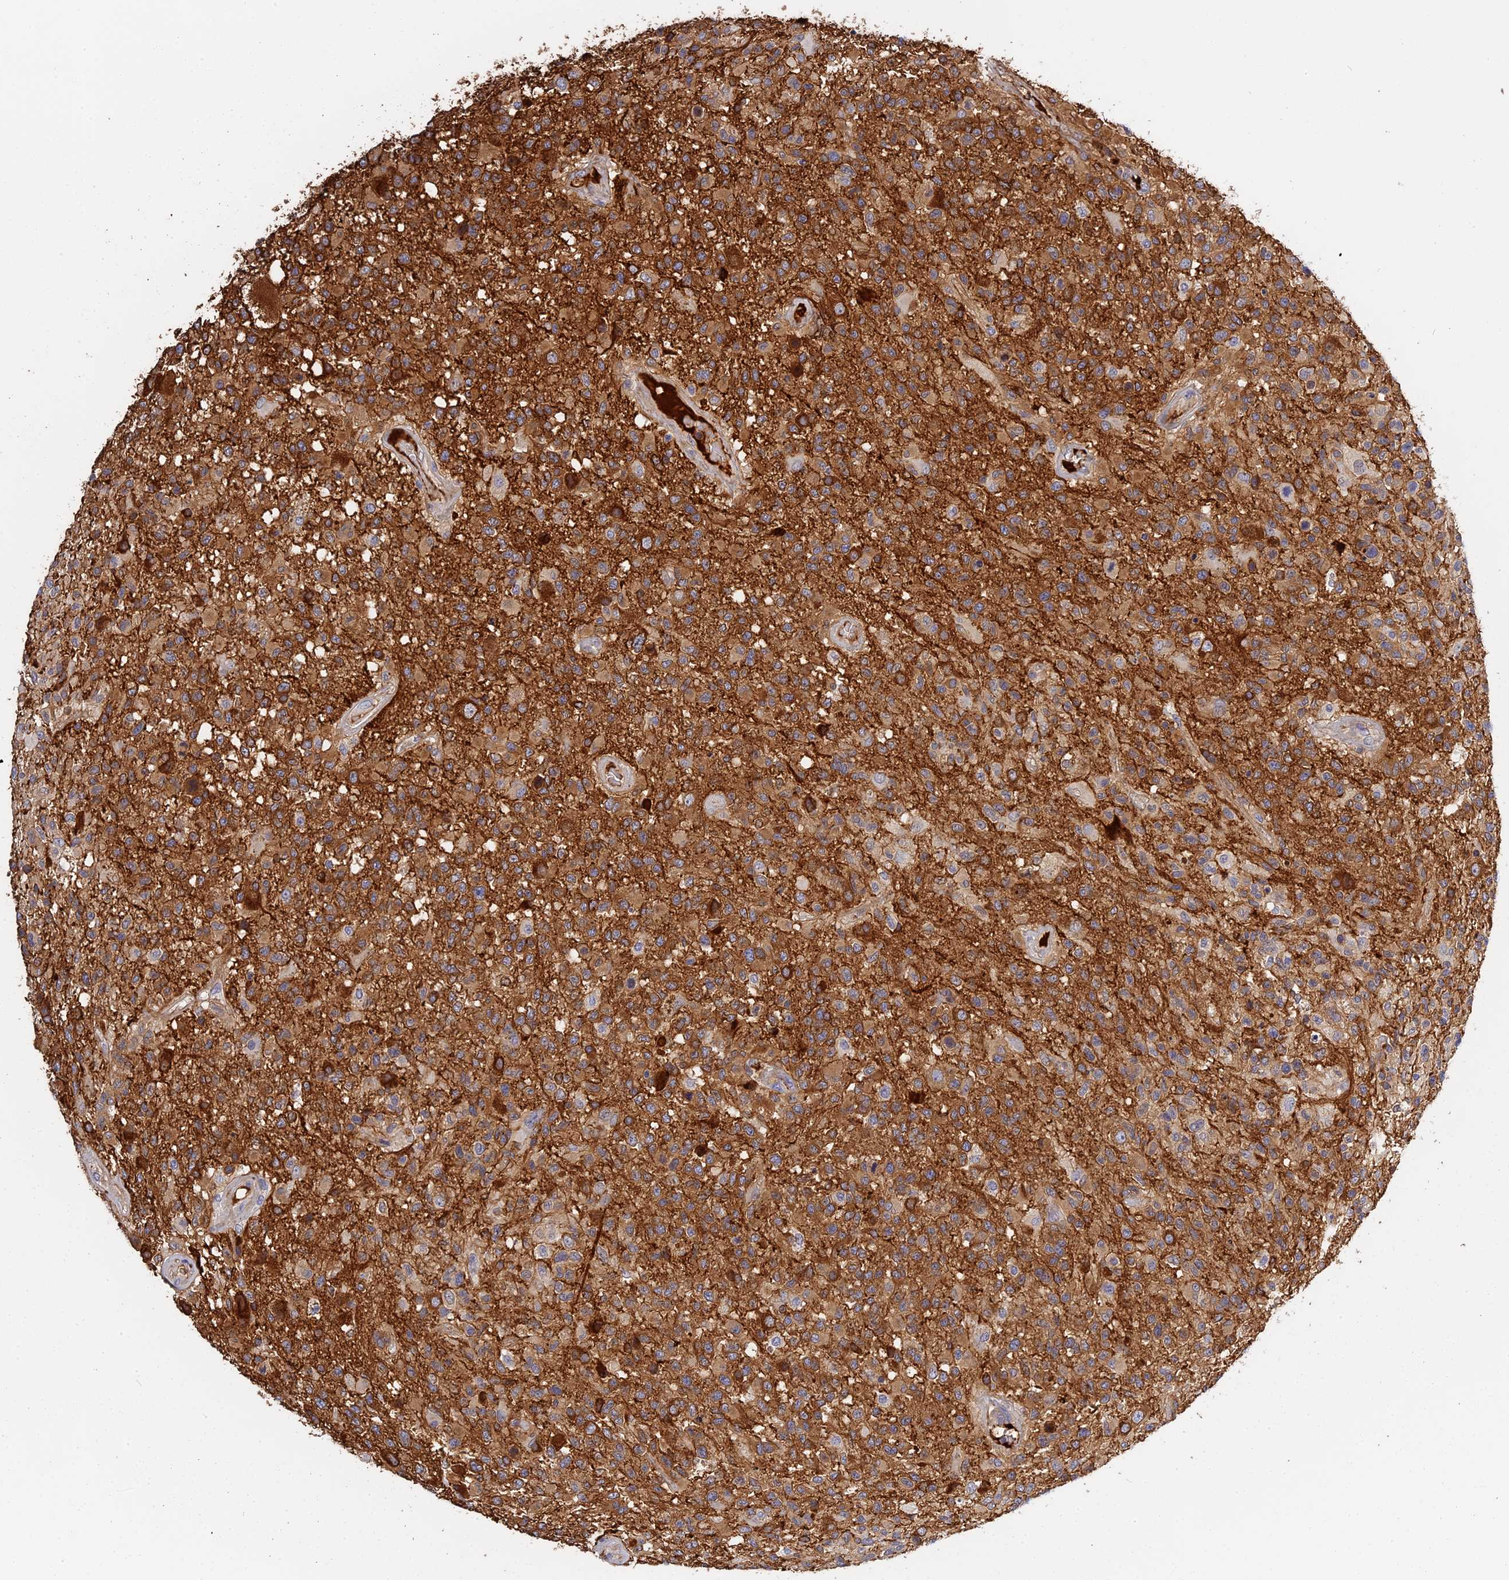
{"staining": {"intensity": "moderate", "quantity": ">75%", "location": "cytoplasmic/membranous"}, "tissue": "glioma", "cell_type": "Tumor cells", "image_type": "cancer", "snomed": [{"axis": "morphology", "description": "Glioma, malignant, High grade"}, {"axis": "morphology", "description": "Glioblastoma, NOS"}, {"axis": "topography", "description": "Brain"}], "caption": "Tumor cells reveal medium levels of moderate cytoplasmic/membranous positivity in approximately >75% of cells in human glioma.", "gene": "PZP", "patient": {"sex": "male", "age": 60}}